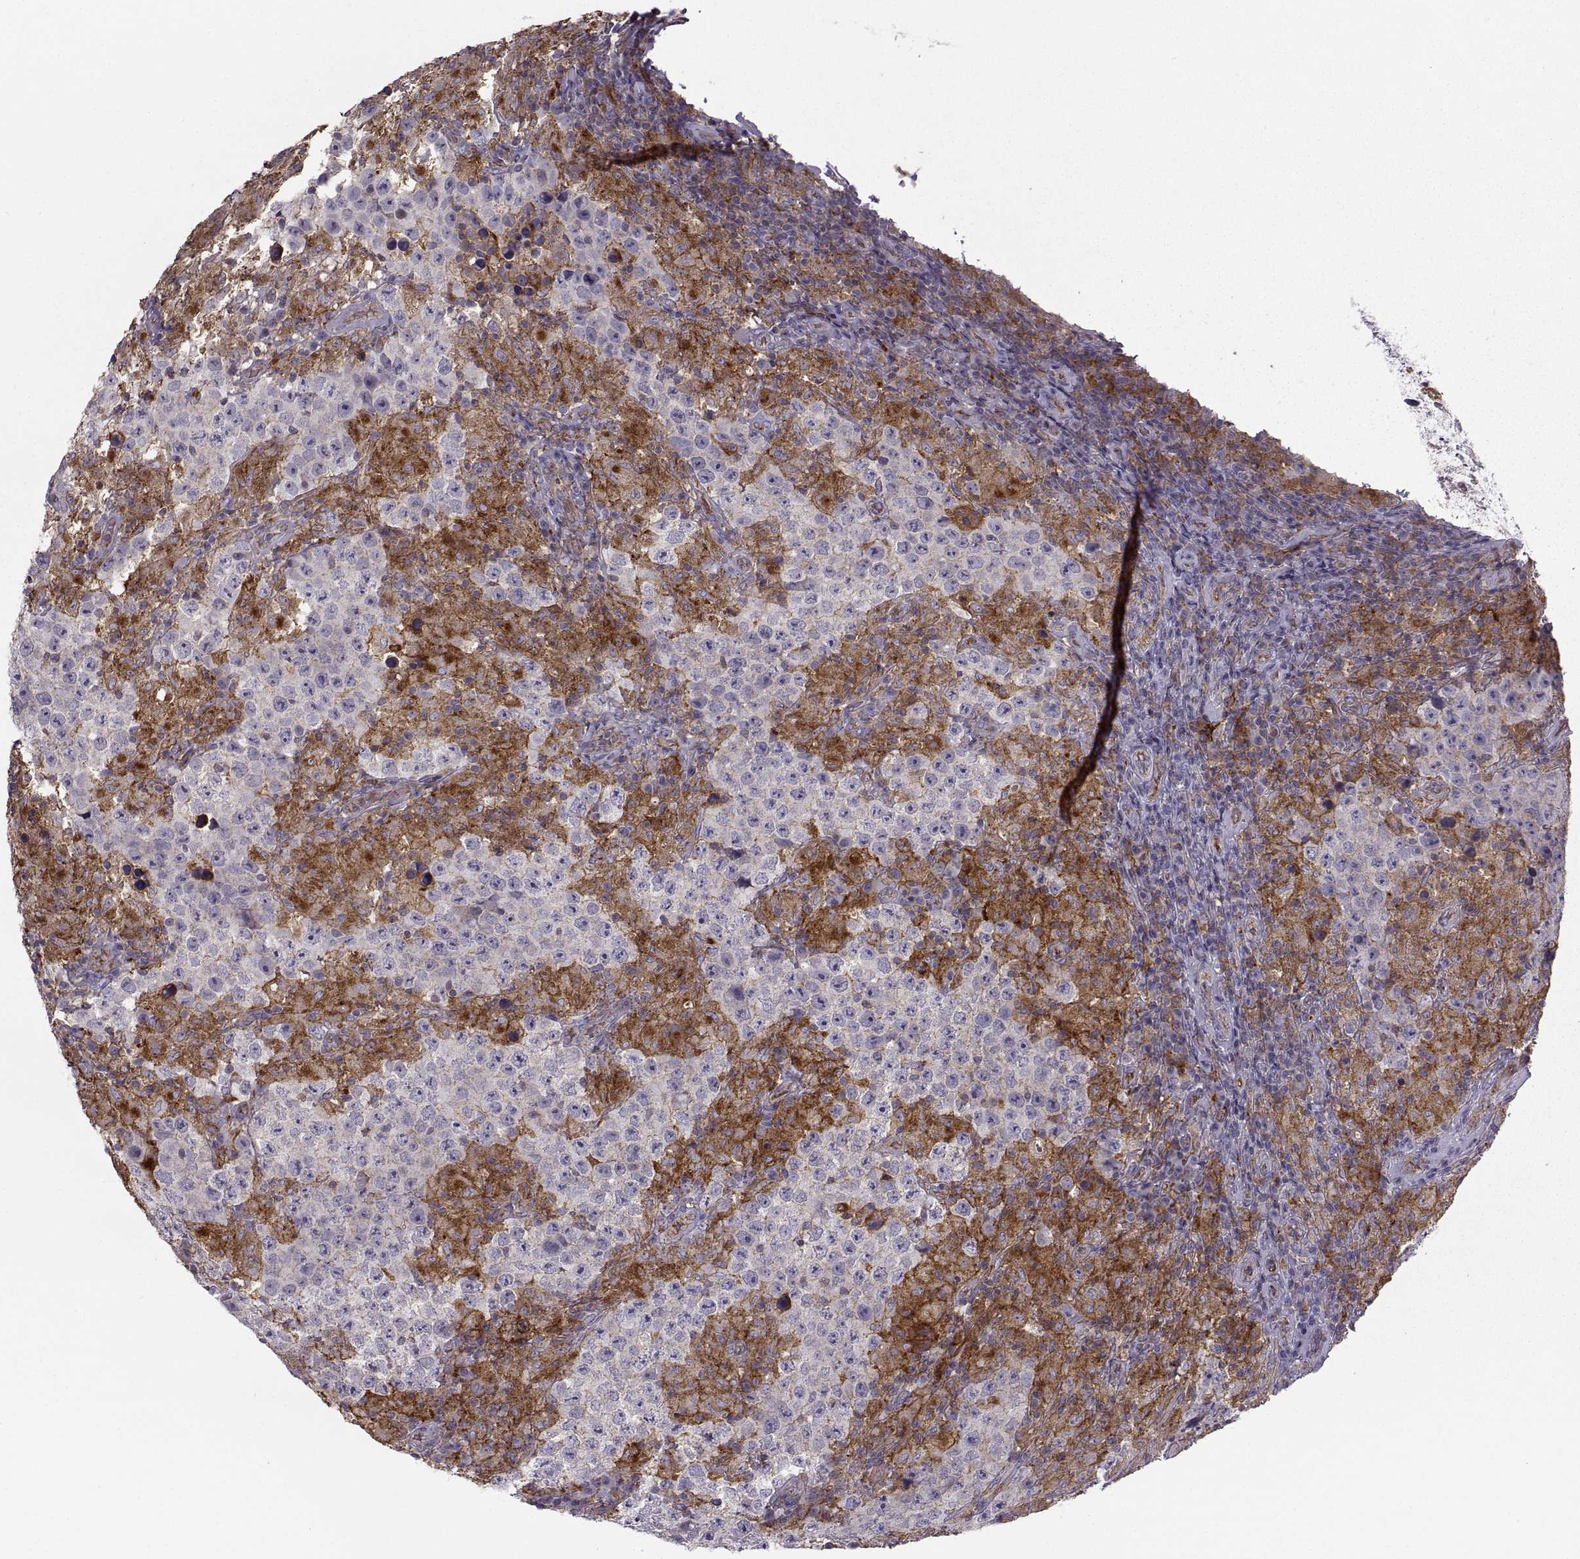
{"staining": {"intensity": "negative", "quantity": "none", "location": "none"}, "tissue": "testis cancer", "cell_type": "Tumor cells", "image_type": "cancer", "snomed": [{"axis": "morphology", "description": "Seminoma, NOS"}, {"axis": "morphology", "description": "Carcinoma, Embryonal, NOS"}, {"axis": "topography", "description": "Testis"}], "caption": "The immunohistochemistry histopathology image has no significant positivity in tumor cells of embryonal carcinoma (testis) tissue. (Stains: DAB immunohistochemistry with hematoxylin counter stain, Microscopy: brightfield microscopy at high magnification).", "gene": "RALB", "patient": {"sex": "male", "age": 41}}